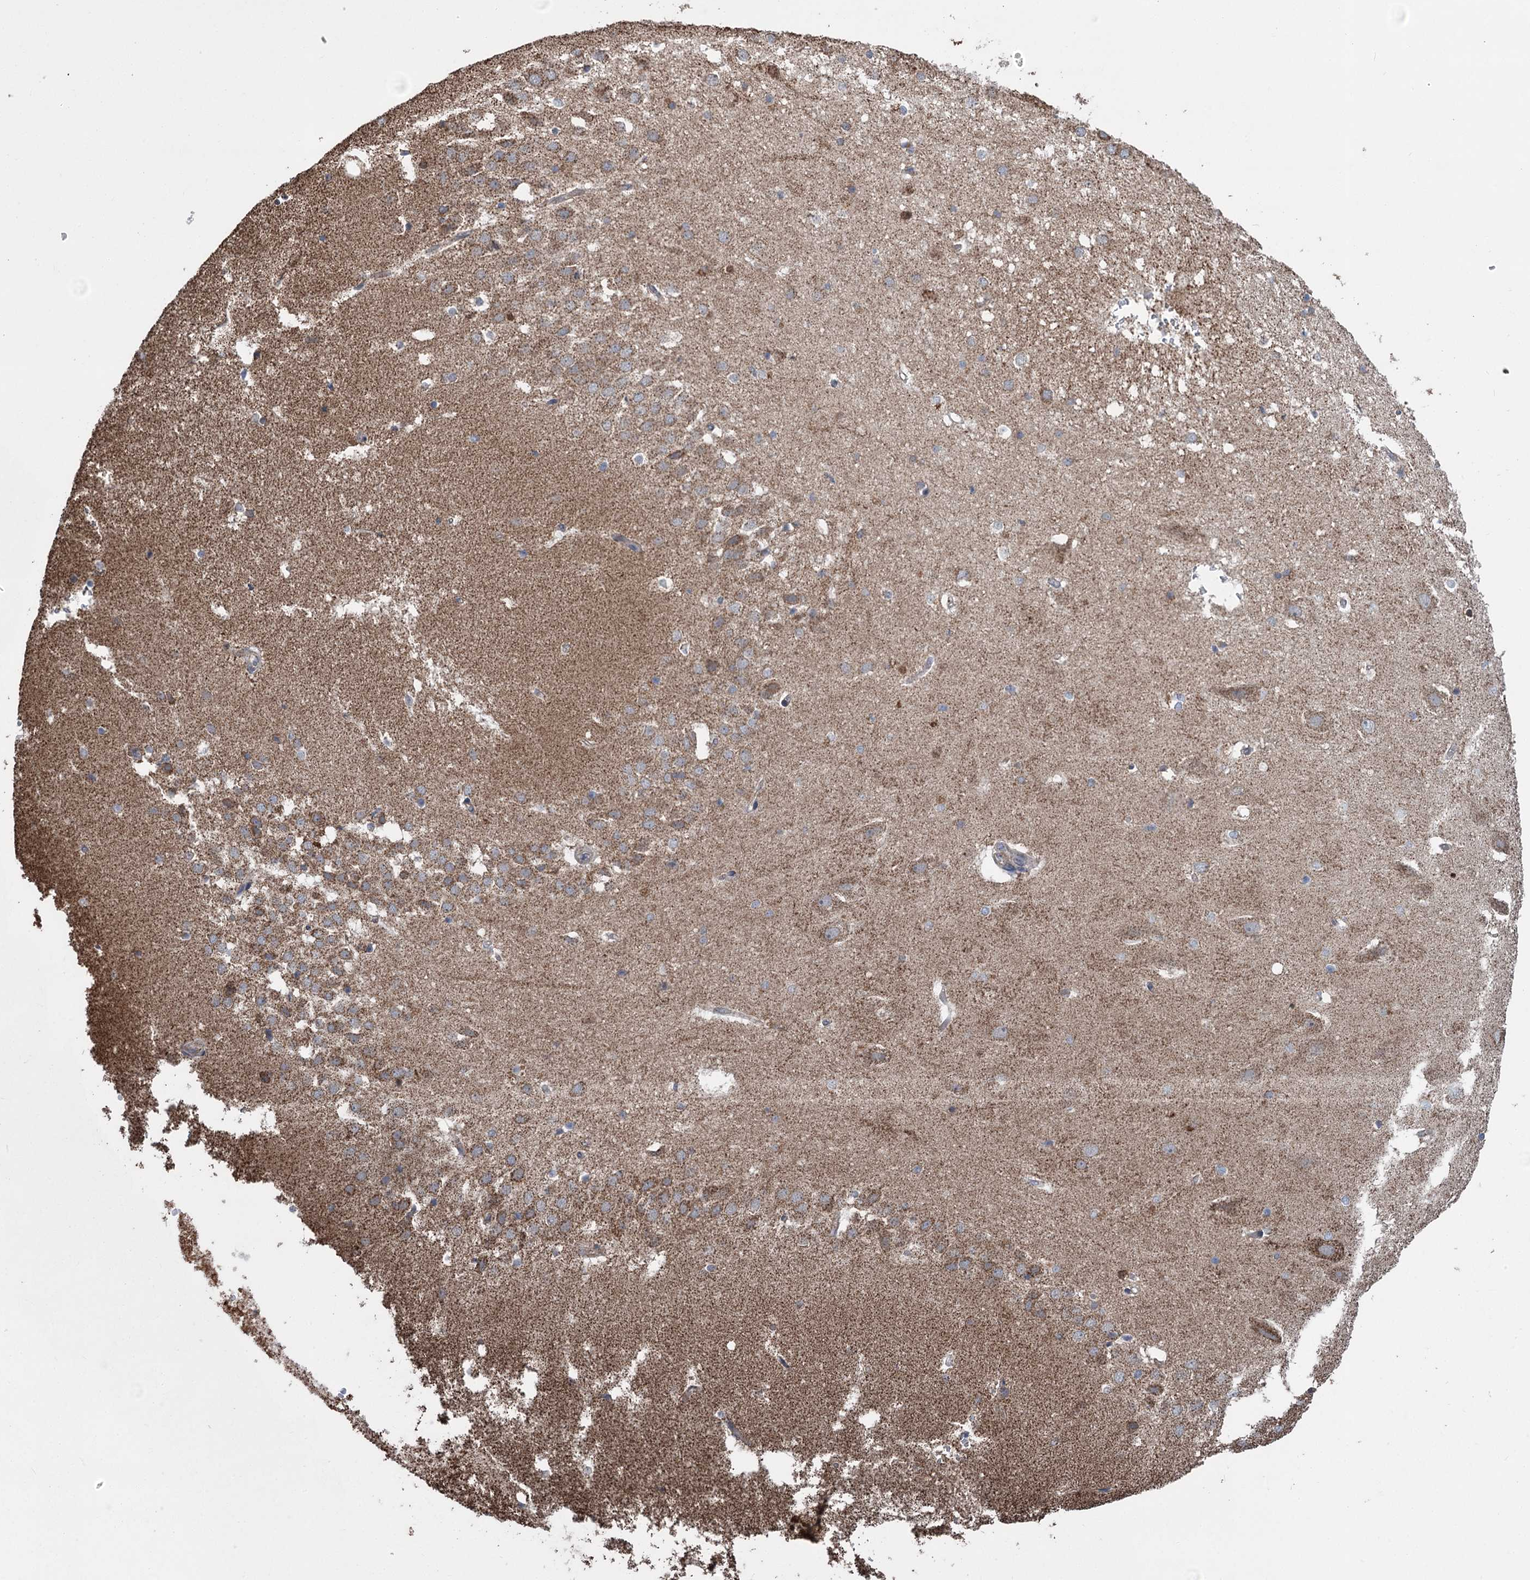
{"staining": {"intensity": "weak", "quantity": "25%-75%", "location": "cytoplasmic/membranous"}, "tissue": "hippocampus", "cell_type": "Glial cells", "image_type": "normal", "snomed": [{"axis": "morphology", "description": "Normal tissue, NOS"}, {"axis": "topography", "description": "Hippocampus"}], "caption": "Protein staining by immunohistochemistry reveals weak cytoplasmic/membranous positivity in about 25%-75% of glial cells in benign hippocampus.", "gene": "RWDD4", "patient": {"sex": "female", "age": 52}}